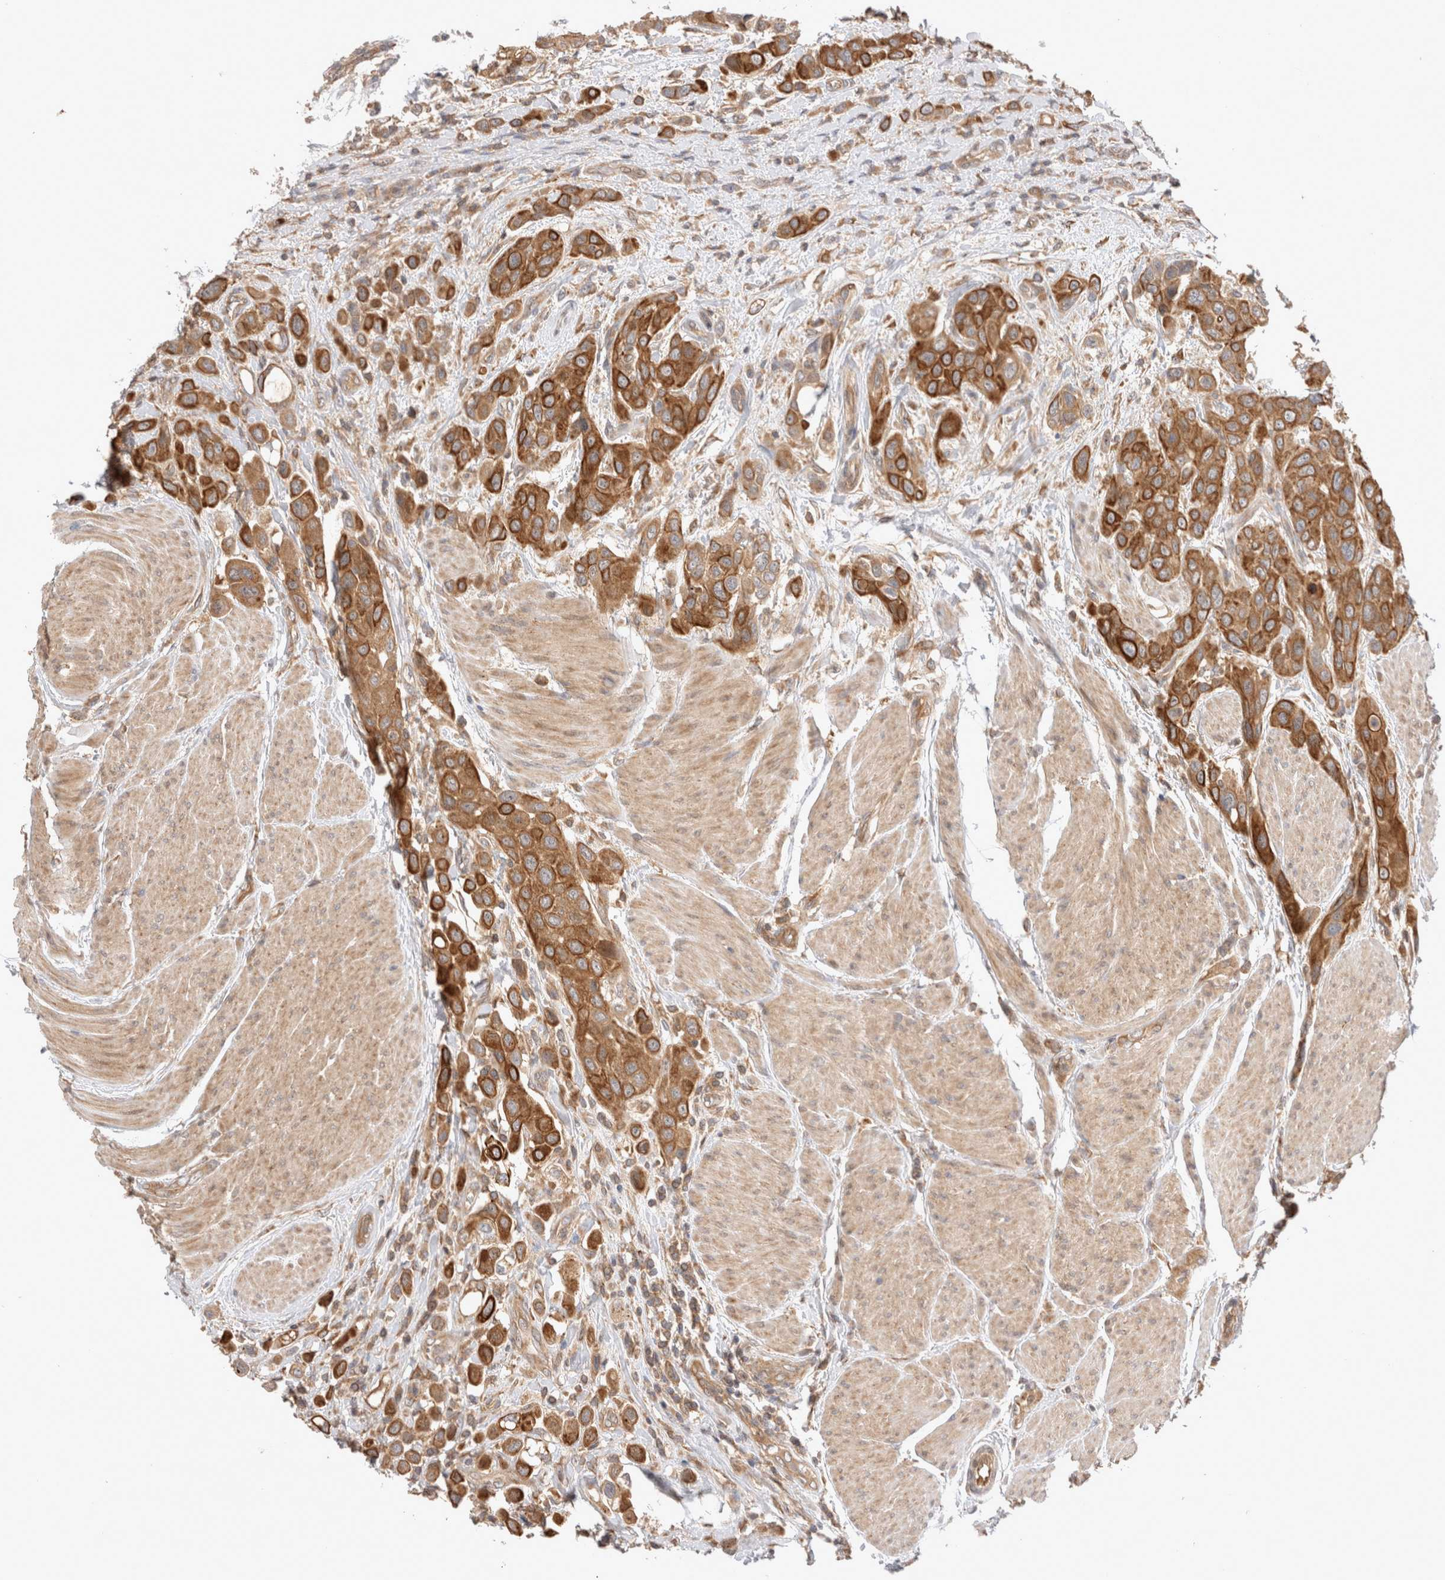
{"staining": {"intensity": "moderate", "quantity": ">75%", "location": "cytoplasmic/membranous"}, "tissue": "urothelial cancer", "cell_type": "Tumor cells", "image_type": "cancer", "snomed": [{"axis": "morphology", "description": "Urothelial carcinoma, High grade"}, {"axis": "topography", "description": "Urinary bladder"}], "caption": "Protein expression analysis of urothelial cancer reveals moderate cytoplasmic/membranous expression in about >75% of tumor cells.", "gene": "VPS28", "patient": {"sex": "male", "age": 50}}